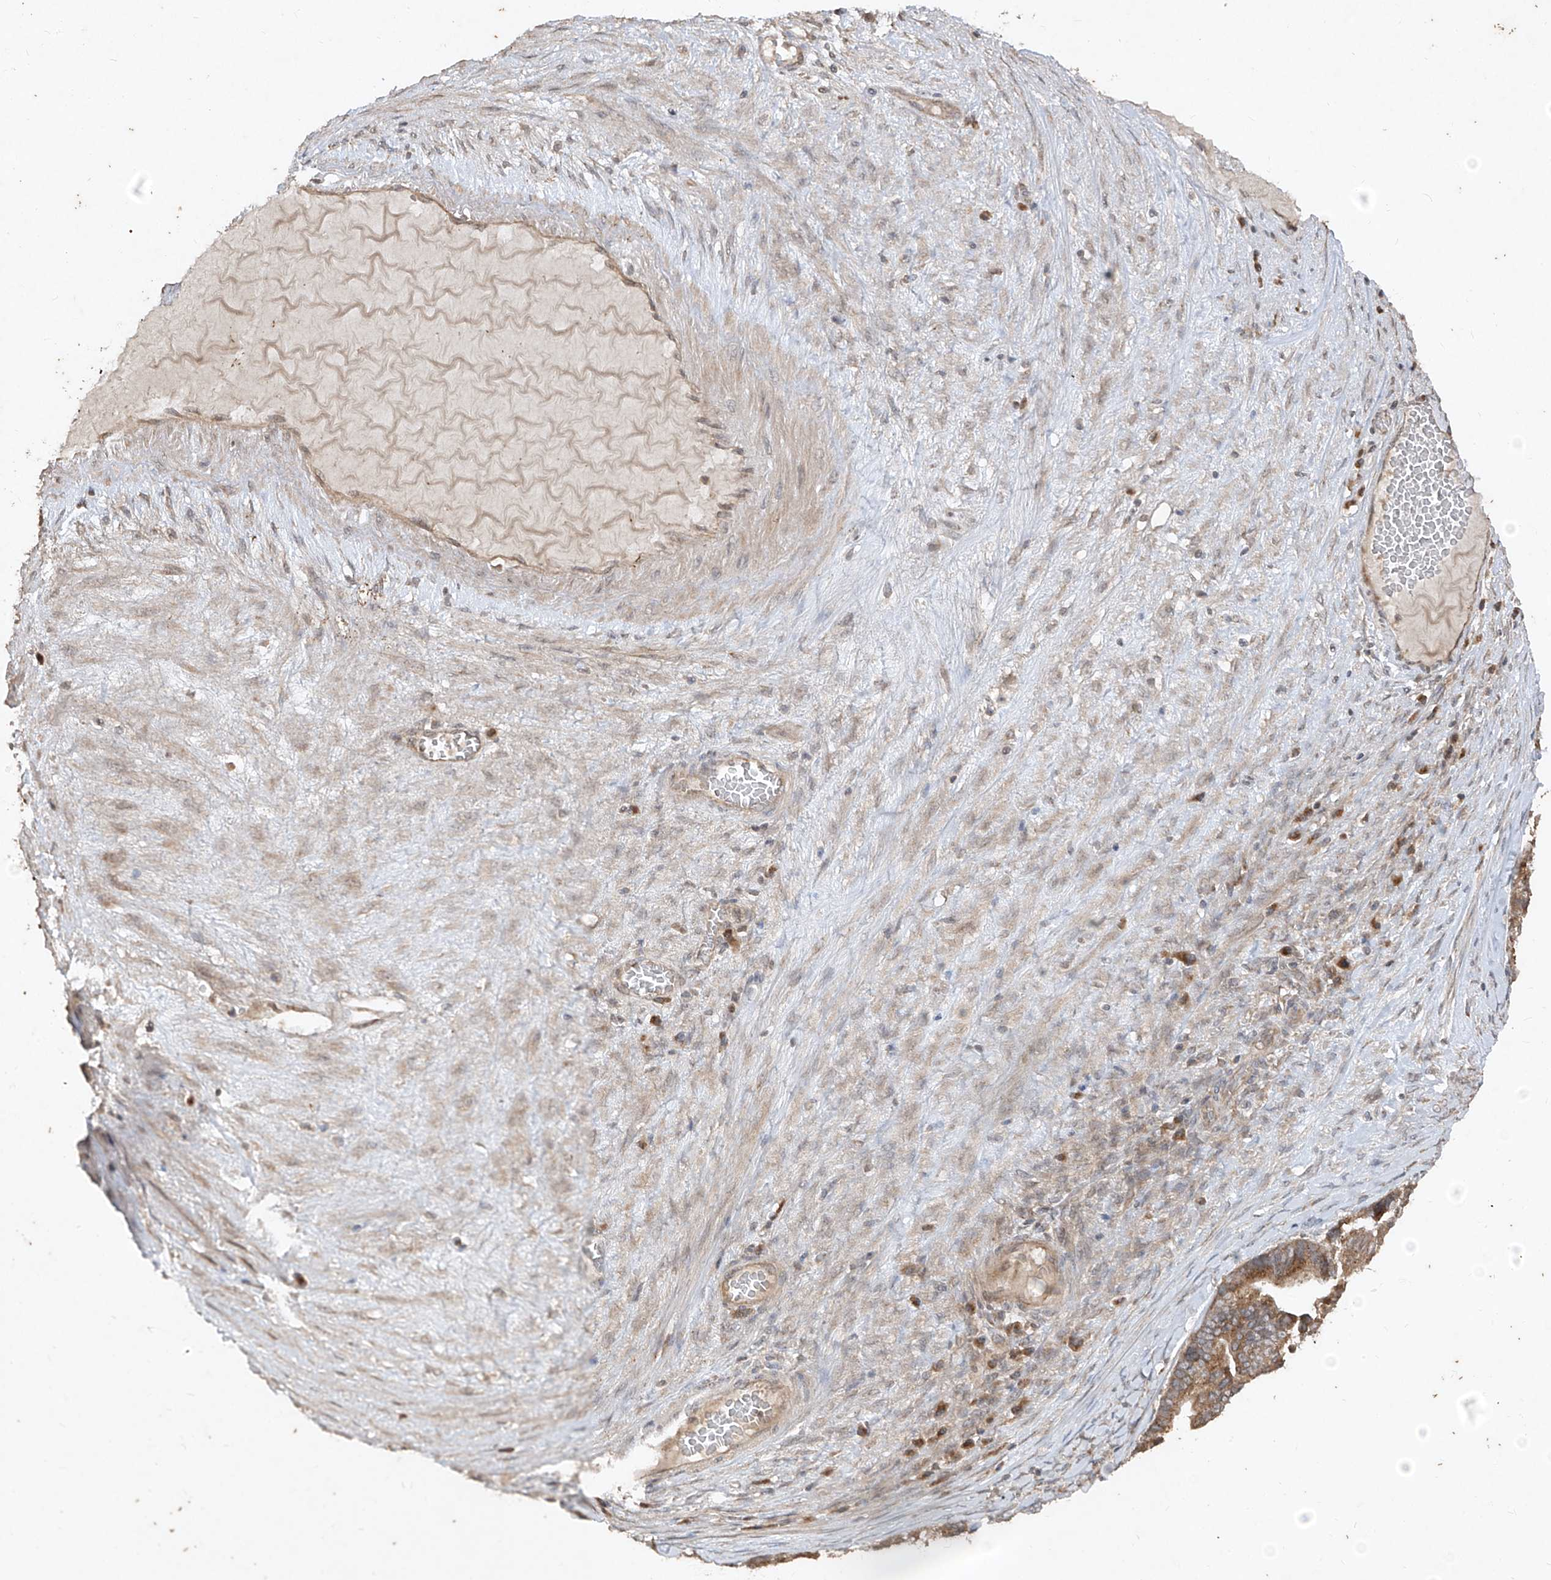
{"staining": {"intensity": "moderate", "quantity": ">75%", "location": "cytoplasmic/membranous"}, "tissue": "ovarian cancer", "cell_type": "Tumor cells", "image_type": "cancer", "snomed": [{"axis": "morphology", "description": "Cystadenocarcinoma, serous, NOS"}, {"axis": "topography", "description": "Ovary"}], "caption": "The histopathology image reveals staining of serous cystadenocarcinoma (ovarian), revealing moderate cytoplasmic/membranous protein positivity (brown color) within tumor cells.", "gene": "ABCD3", "patient": {"sex": "female", "age": 56}}